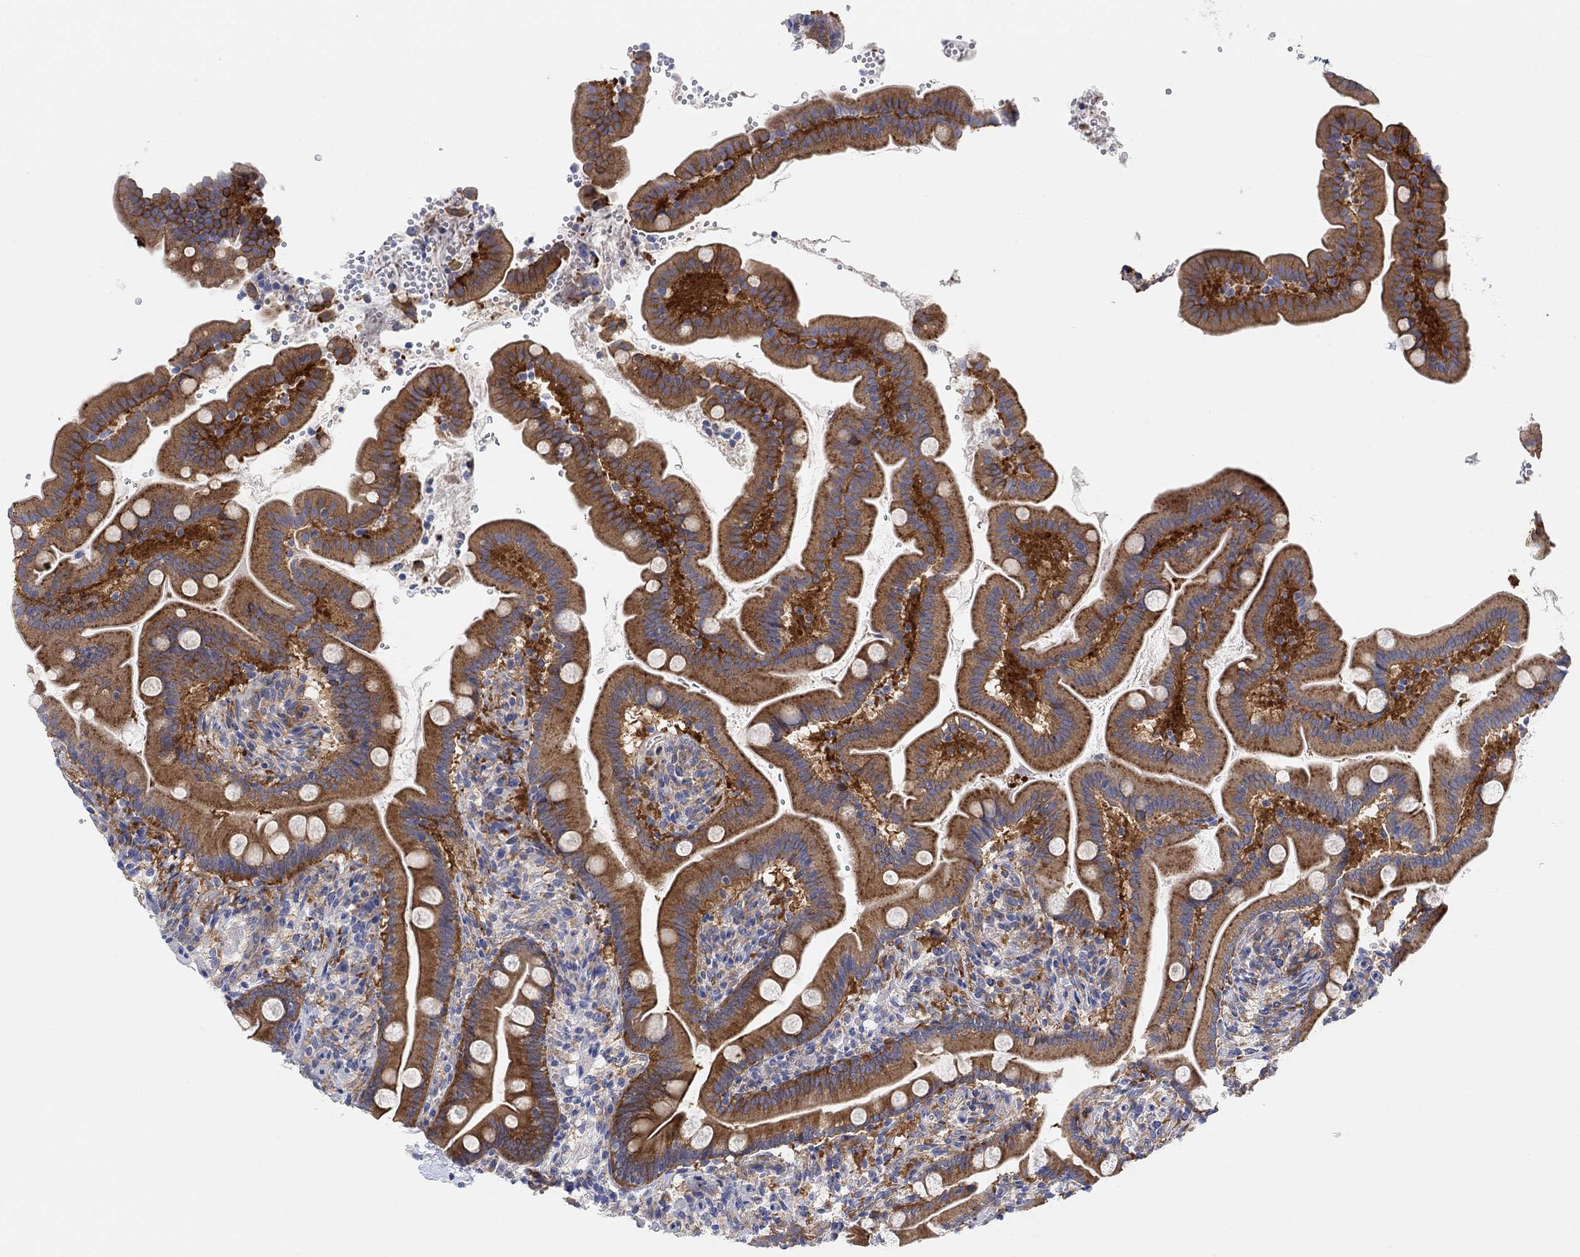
{"staining": {"intensity": "strong", "quantity": "25%-75%", "location": "cytoplasmic/membranous"}, "tissue": "small intestine", "cell_type": "Glandular cells", "image_type": "normal", "snomed": [{"axis": "morphology", "description": "Normal tissue, NOS"}, {"axis": "topography", "description": "Small intestine"}], "caption": "Small intestine stained with immunohistochemistry demonstrates strong cytoplasmic/membranous positivity in approximately 25%-75% of glandular cells. Nuclei are stained in blue.", "gene": "RGS1", "patient": {"sex": "female", "age": 44}}